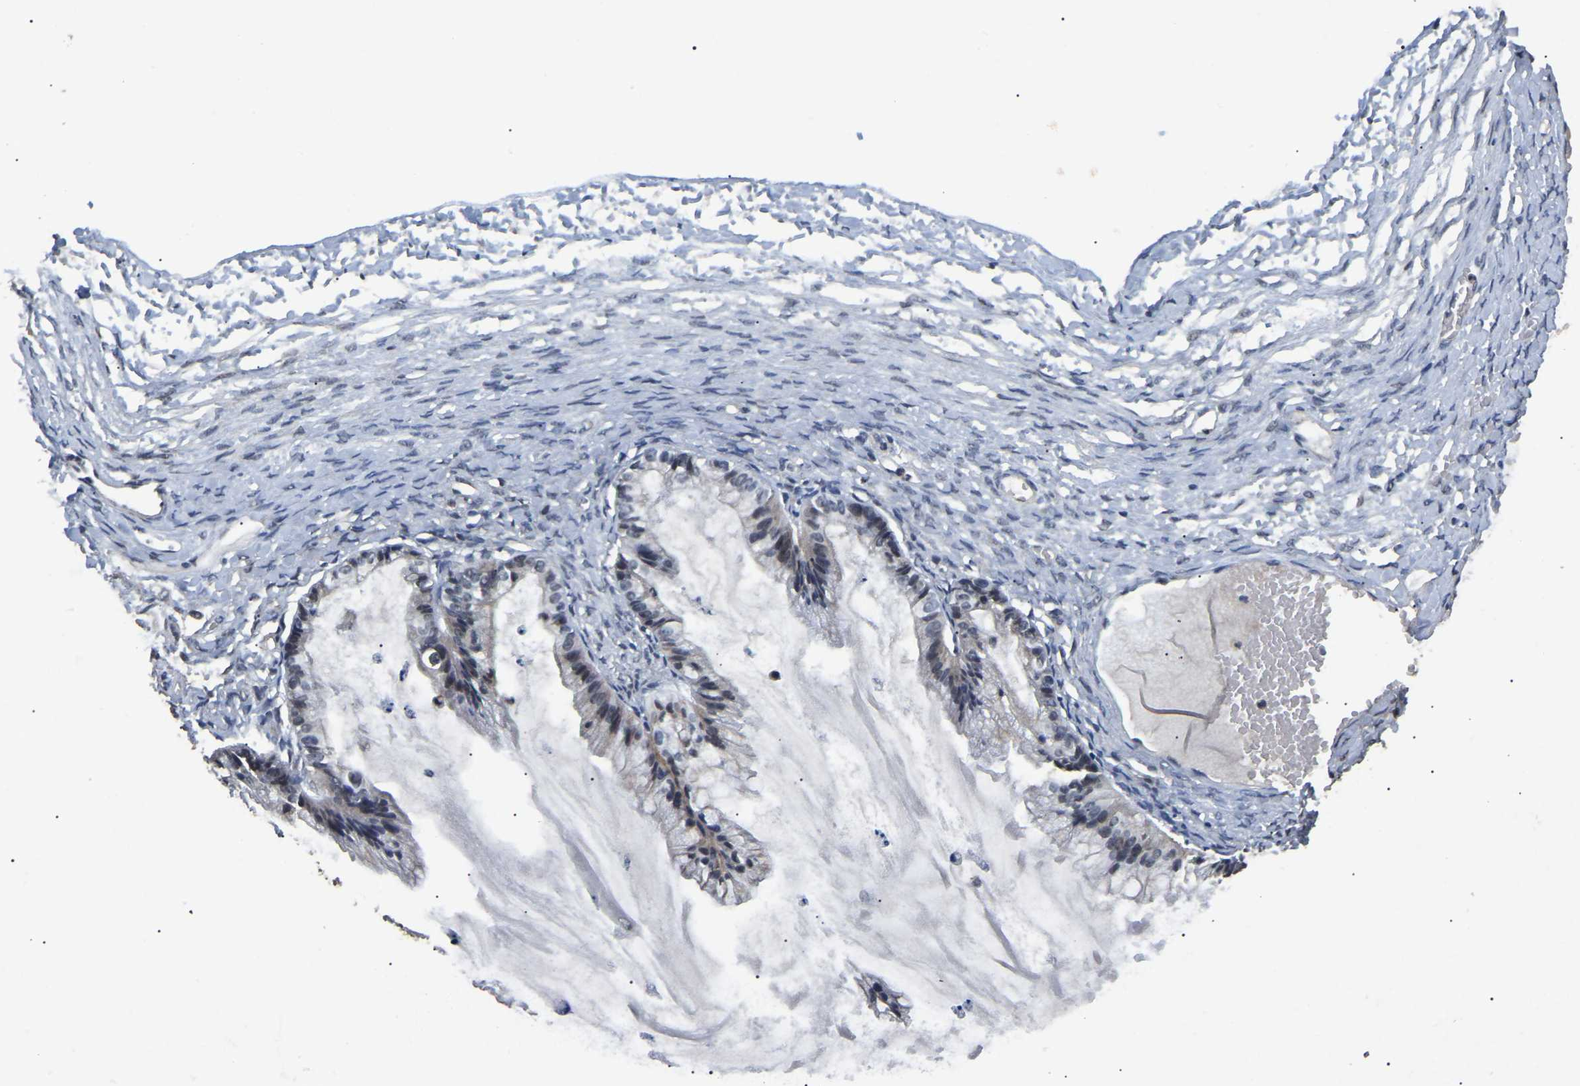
{"staining": {"intensity": "negative", "quantity": "none", "location": "none"}, "tissue": "ovarian cancer", "cell_type": "Tumor cells", "image_type": "cancer", "snomed": [{"axis": "morphology", "description": "Cystadenocarcinoma, mucinous, NOS"}, {"axis": "topography", "description": "Ovary"}], "caption": "This is an IHC micrograph of human ovarian cancer (mucinous cystadenocarcinoma). There is no staining in tumor cells.", "gene": "PPM1E", "patient": {"sex": "female", "age": 57}}